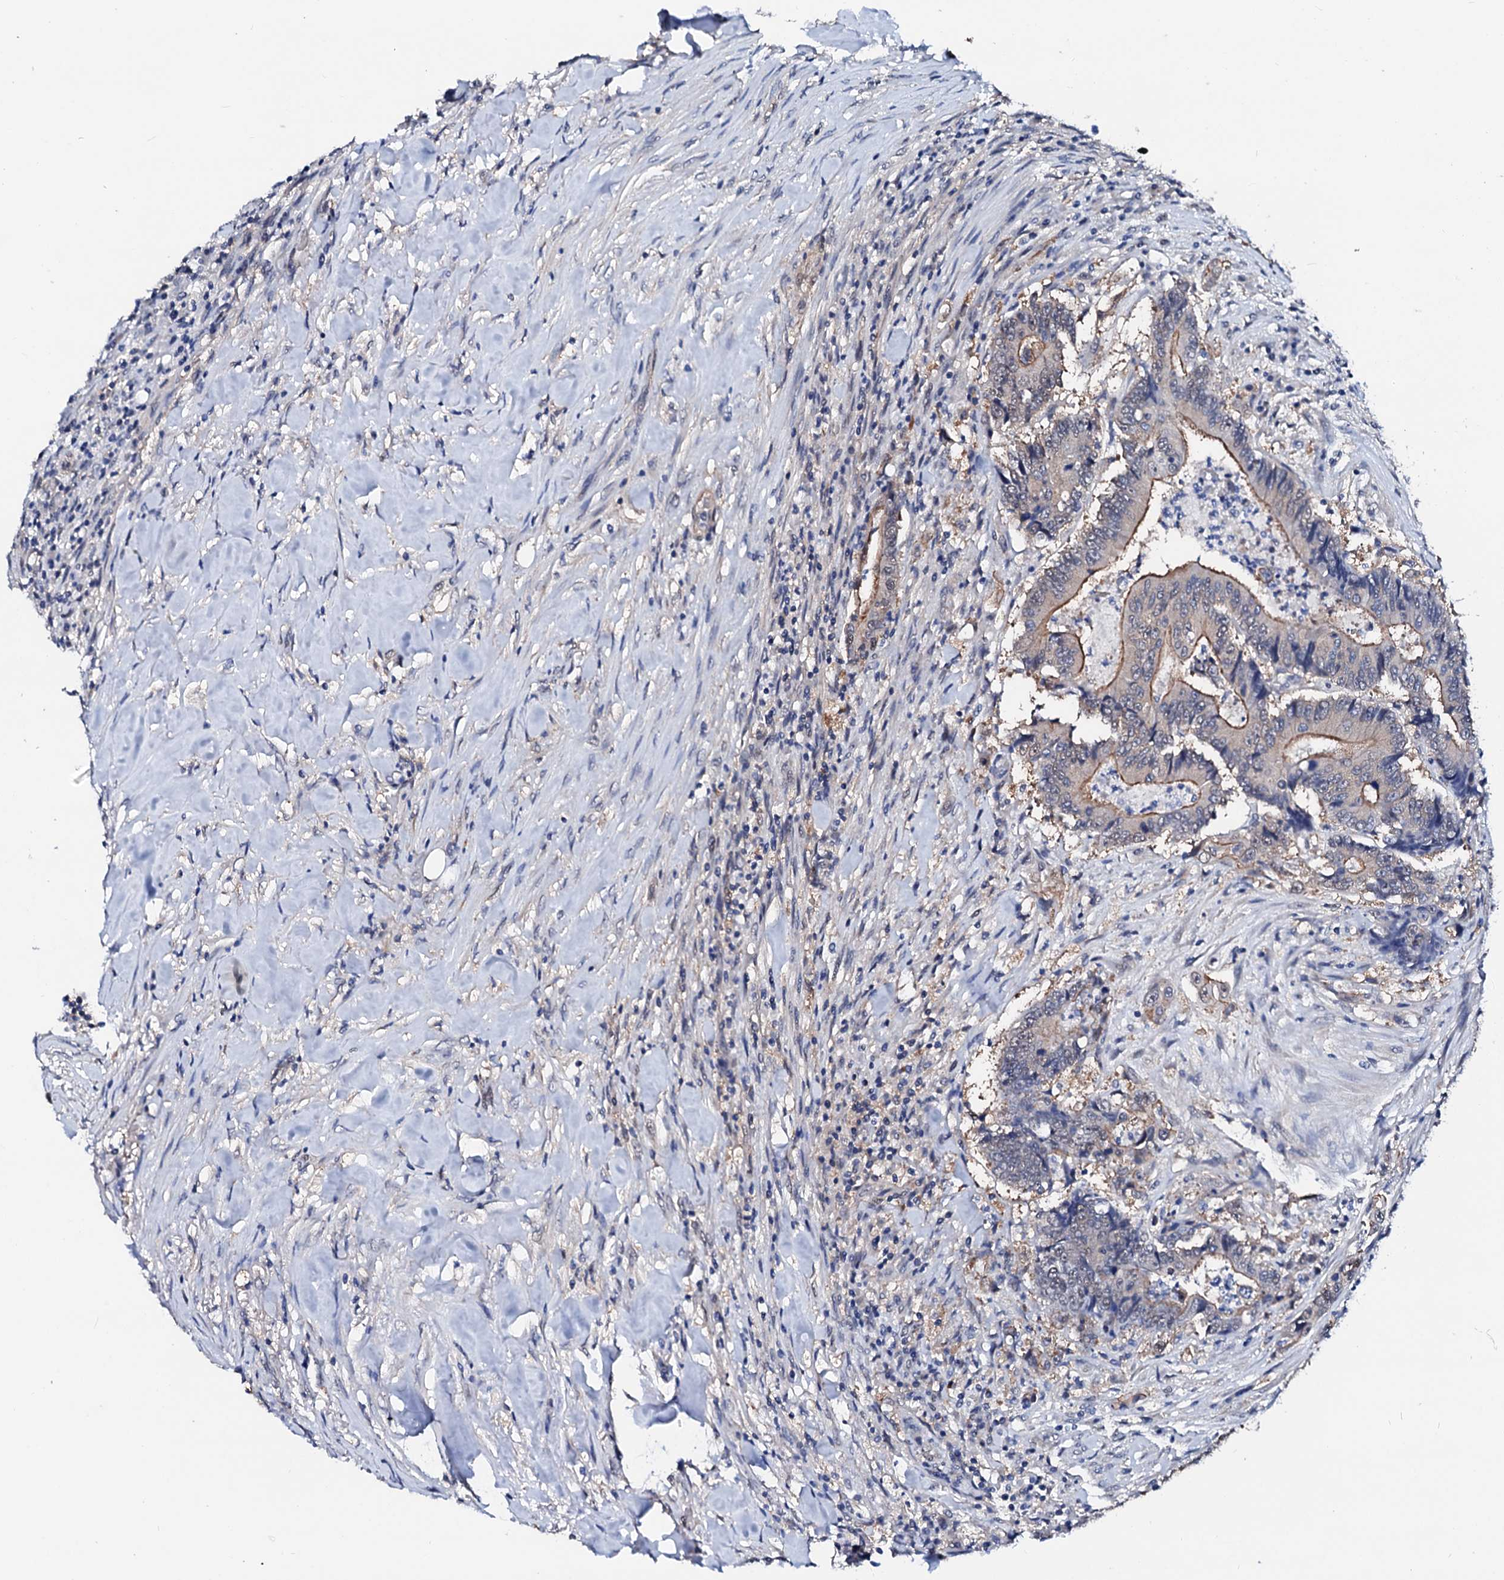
{"staining": {"intensity": "moderate", "quantity": "25%-75%", "location": "cytoplasmic/membranous"}, "tissue": "colorectal cancer", "cell_type": "Tumor cells", "image_type": "cancer", "snomed": [{"axis": "morphology", "description": "Adenocarcinoma, NOS"}, {"axis": "topography", "description": "Colon"}], "caption": "The histopathology image reveals a brown stain indicating the presence of a protein in the cytoplasmic/membranous of tumor cells in colorectal cancer (adenocarcinoma).", "gene": "CSN2", "patient": {"sex": "male", "age": 83}}